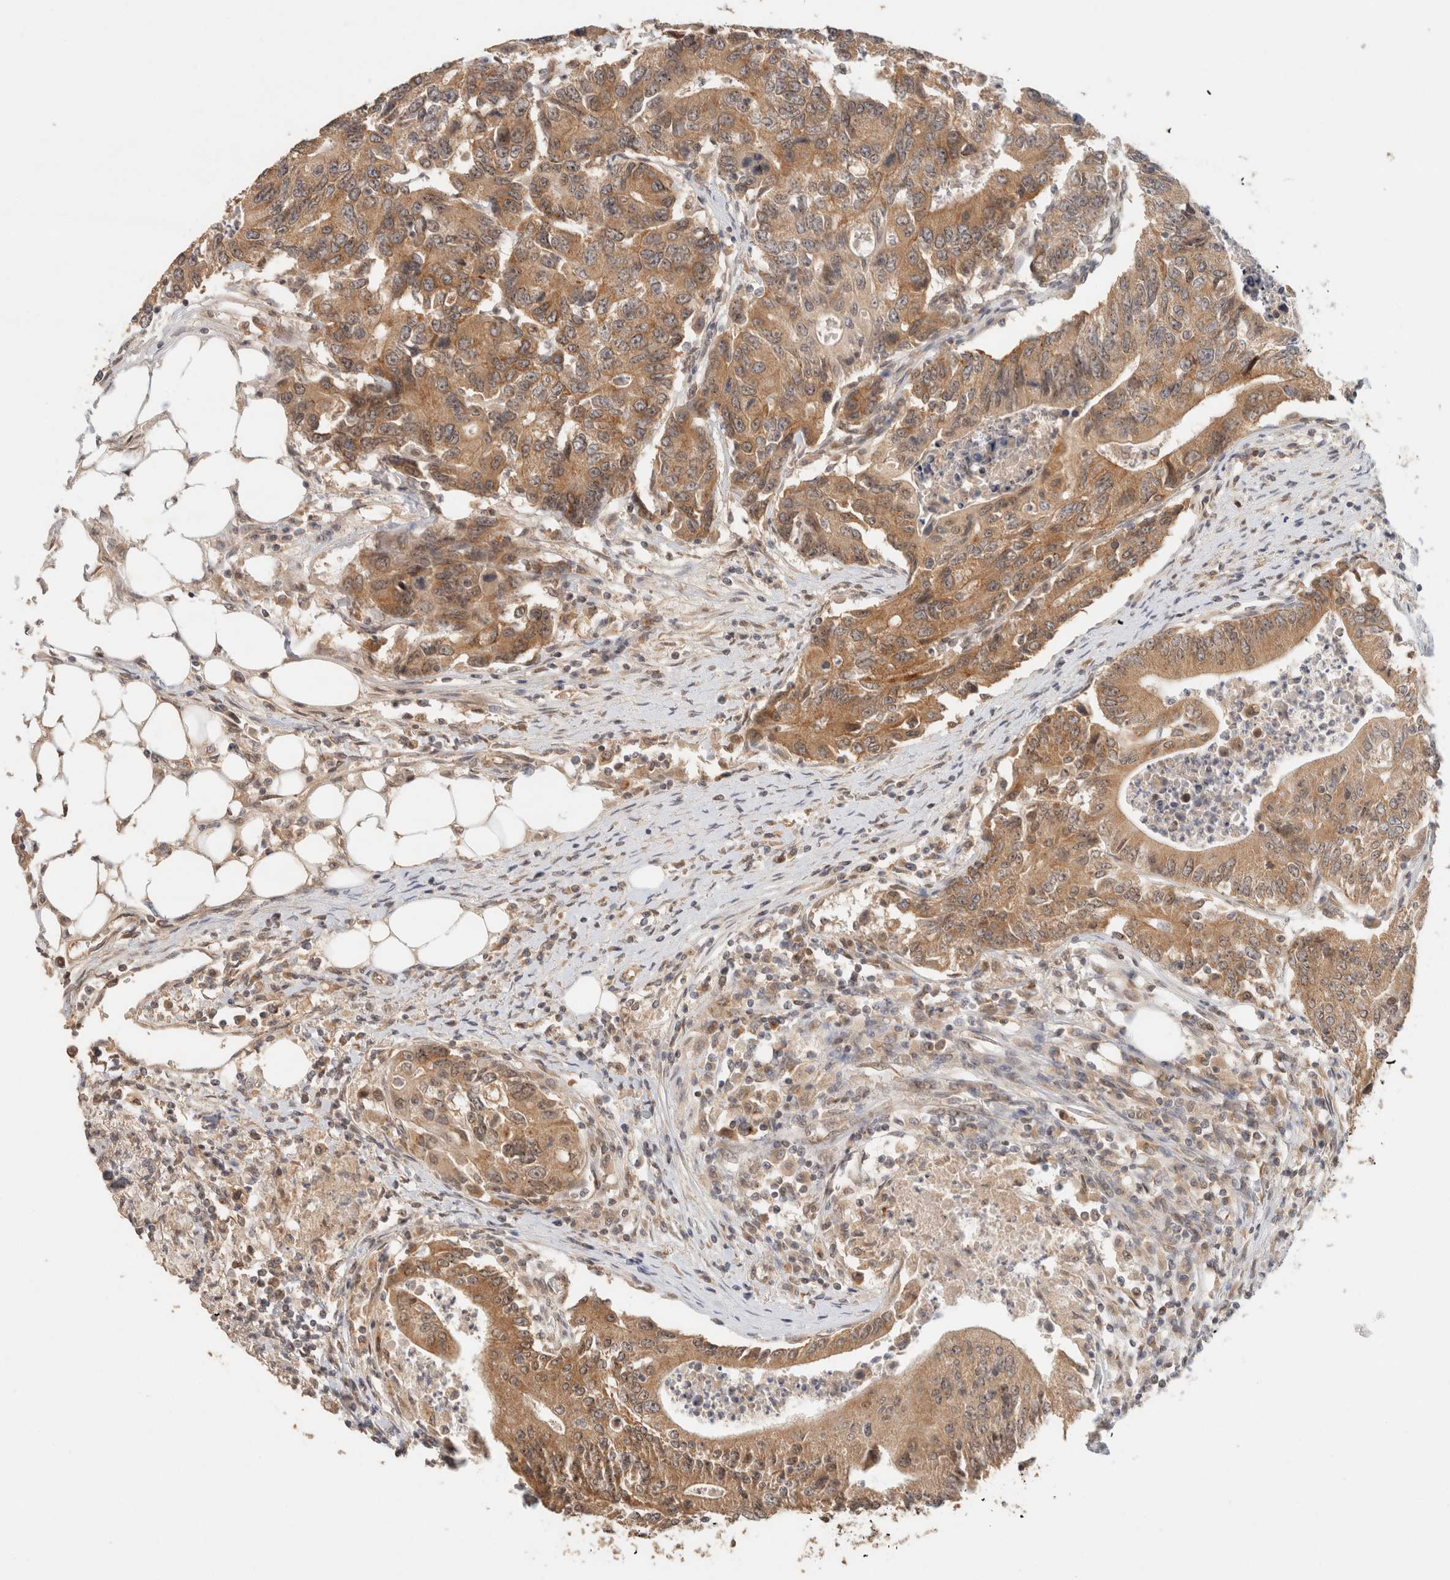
{"staining": {"intensity": "moderate", "quantity": ">75%", "location": "cytoplasmic/membranous"}, "tissue": "colorectal cancer", "cell_type": "Tumor cells", "image_type": "cancer", "snomed": [{"axis": "morphology", "description": "Adenocarcinoma, NOS"}, {"axis": "topography", "description": "Colon"}], "caption": "This is an image of immunohistochemistry staining of colorectal cancer (adenocarcinoma), which shows moderate staining in the cytoplasmic/membranous of tumor cells.", "gene": "TACC1", "patient": {"sex": "female", "age": 77}}